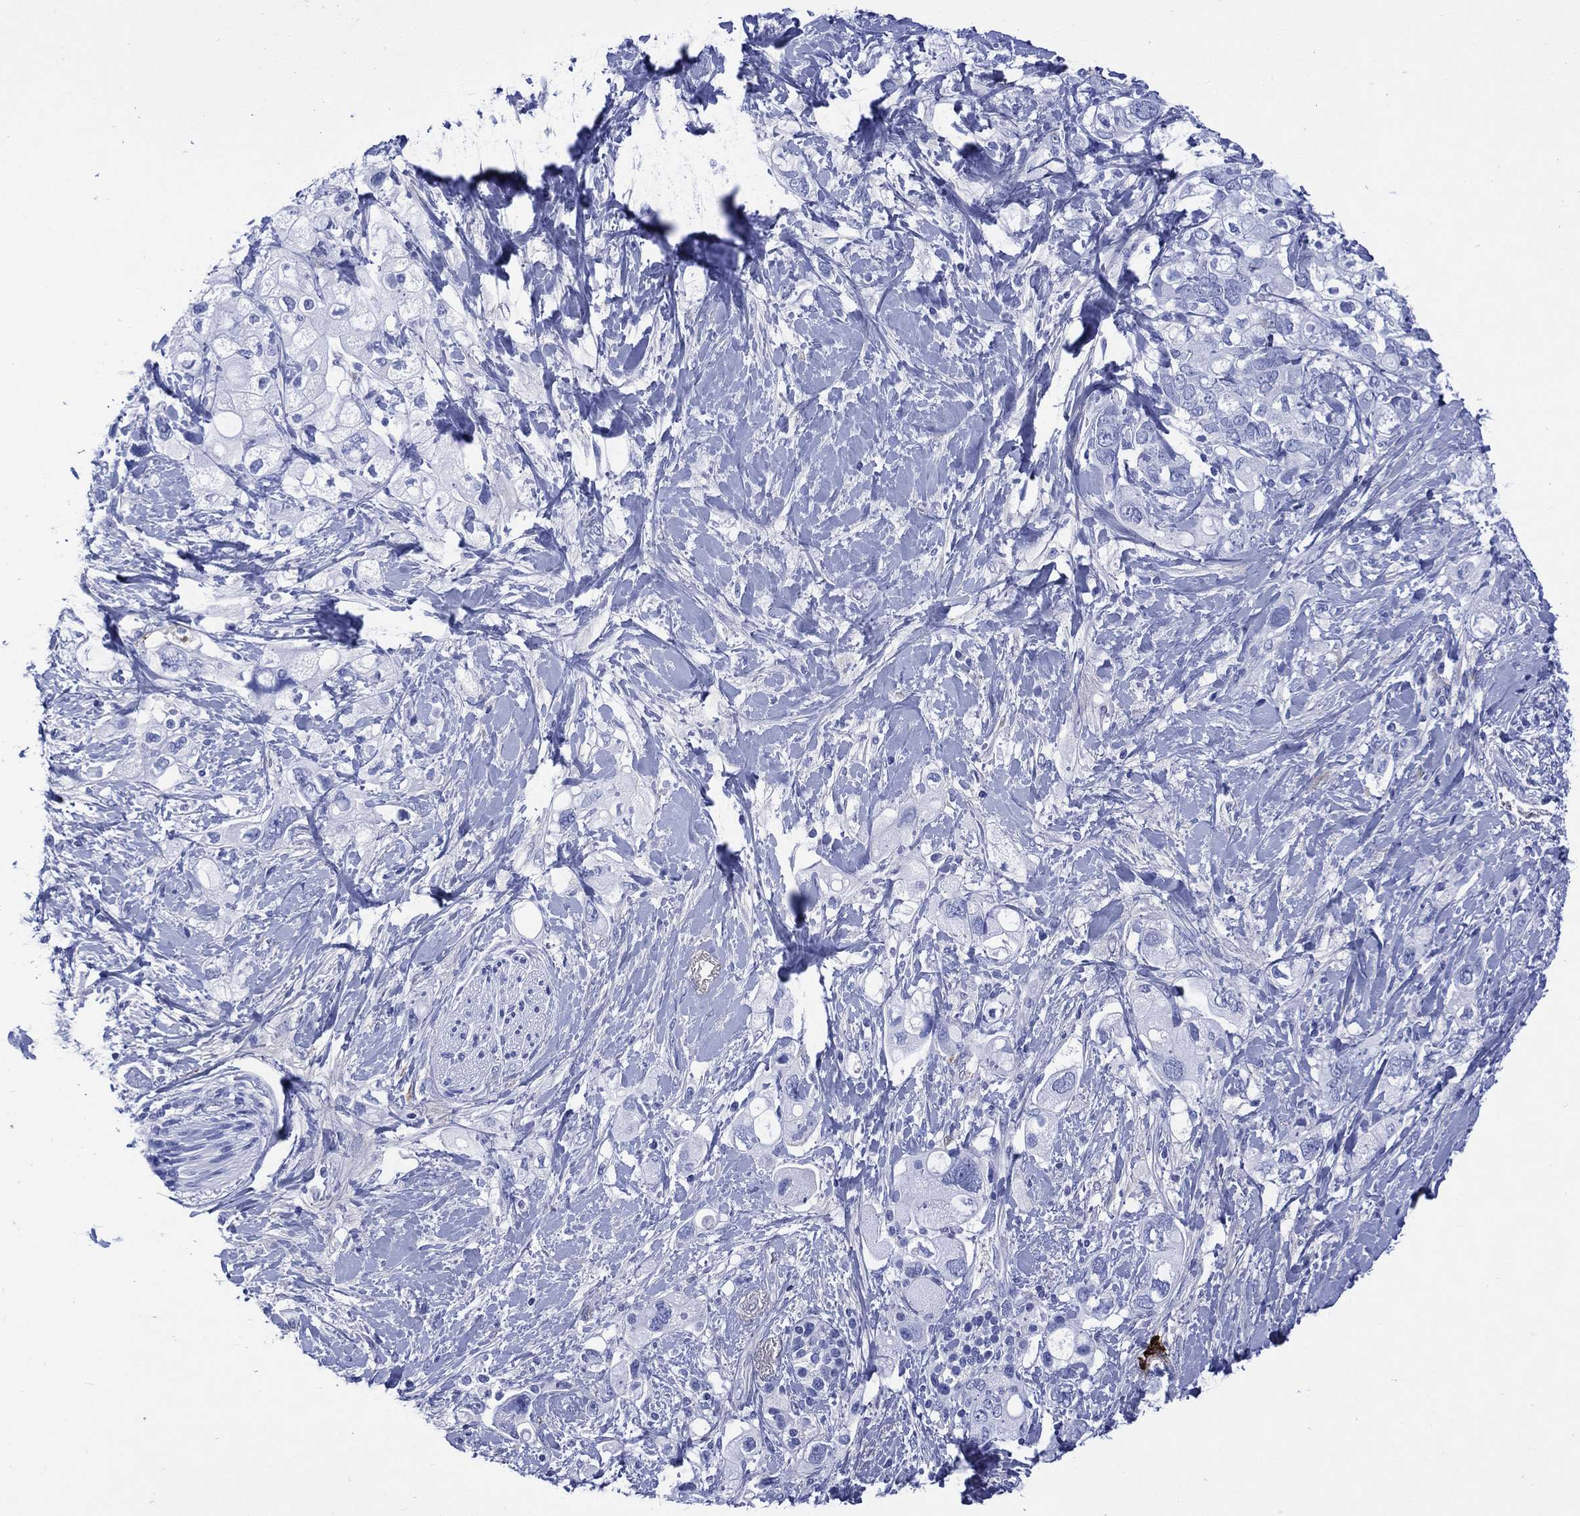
{"staining": {"intensity": "negative", "quantity": "none", "location": "none"}, "tissue": "pancreatic cancer", "cell_type": "Tumor cells", "image_type": "cancer", "snomed": [{"axis": "morphology", "description": "Adenocarcinoma, NOS"}, {"axis": "topography", "description": "Pancreas"}], "caption": "Tumor cells are negative for brown protein staining in pancreatic cancer. (IHC, brightfield microscopy, high magnification).", "gene": "SHCBP1L", "patient": {"sex": "female", "age": 56}}